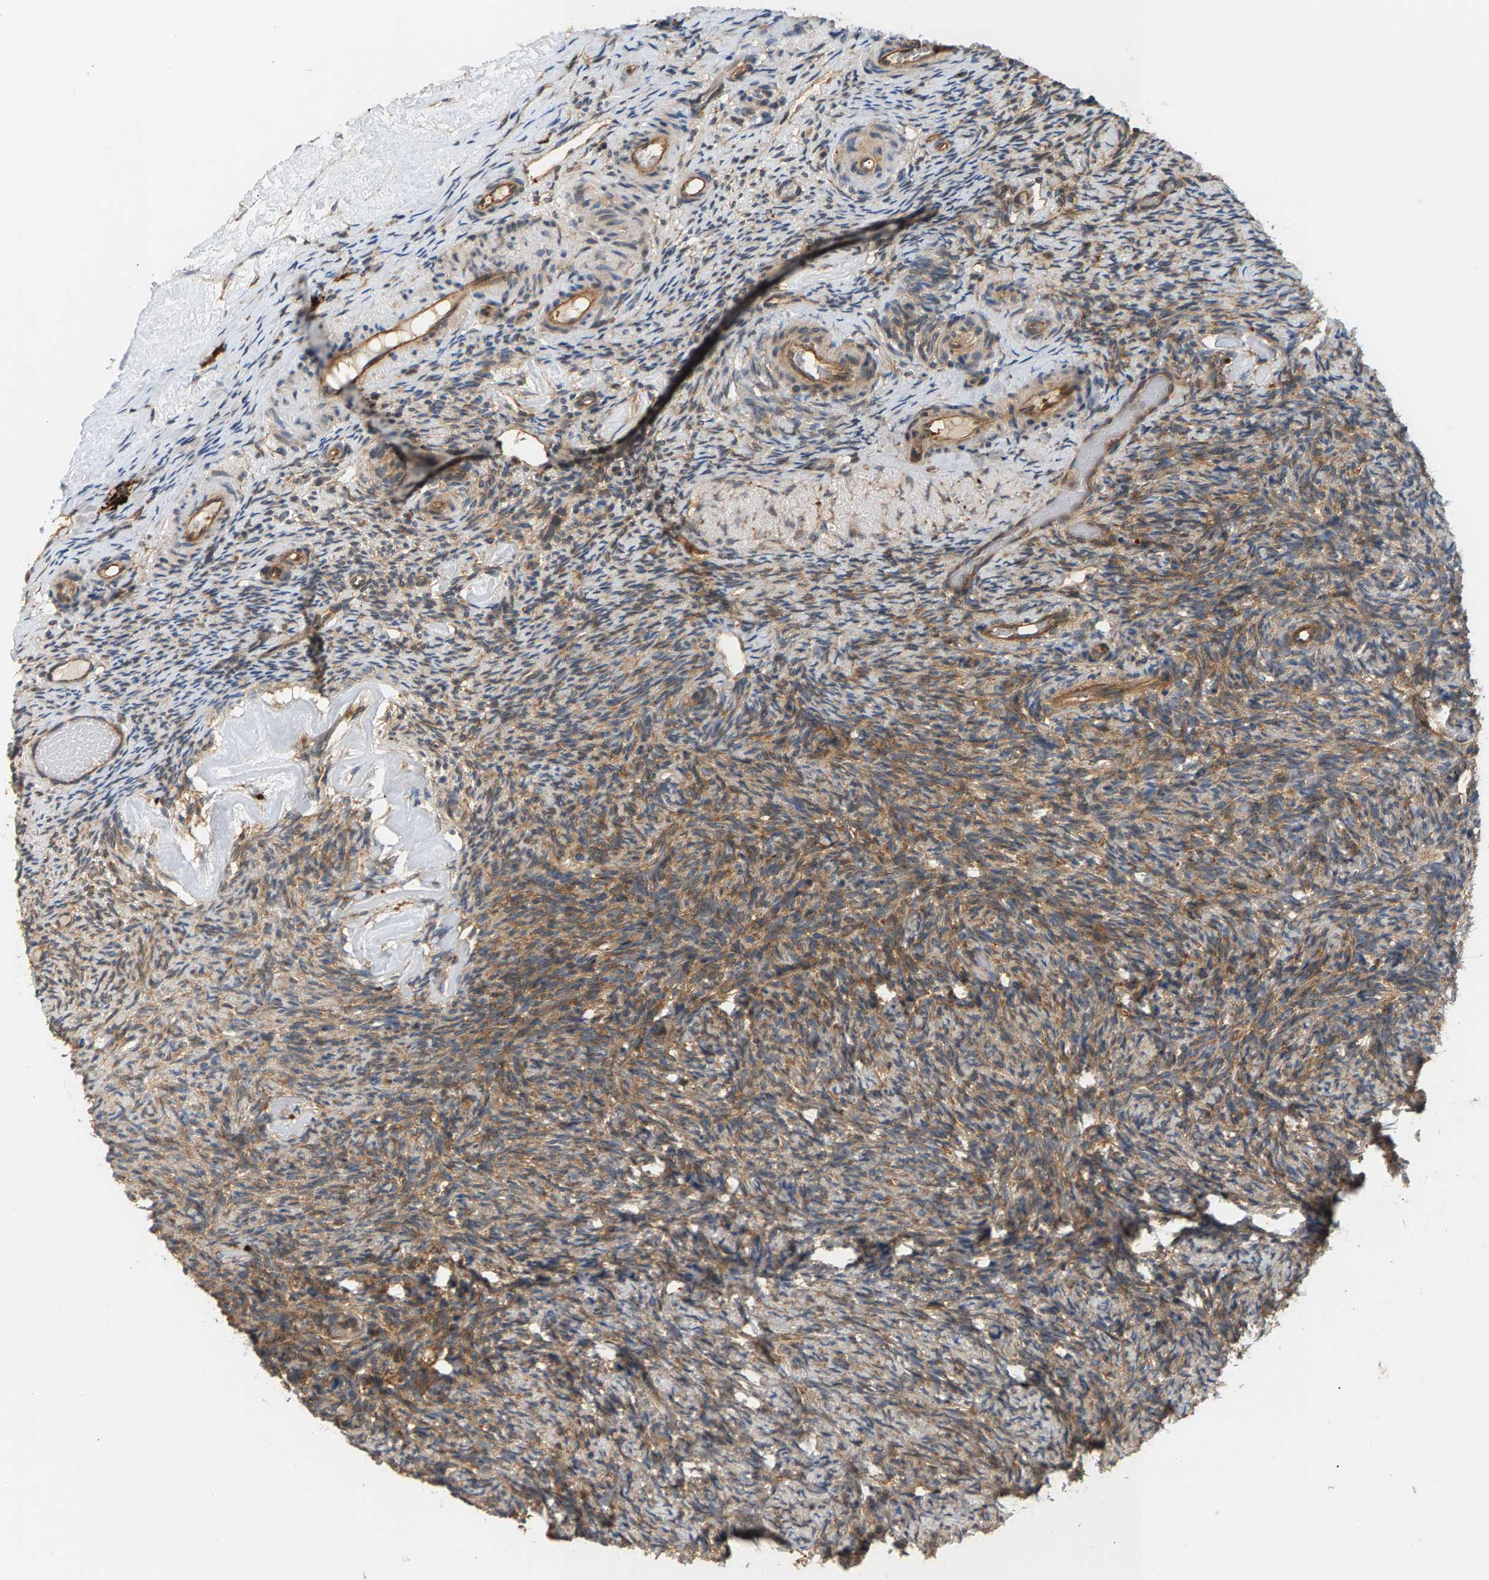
{"staining": {"intensity": "moderate", "quantity": "25%-75%", "location": "cytoplasmic/membranous"}, "tissue": "ovary", "cell_type": "Ovarian stroma cells", "image_type": "normal", "snomed": [{"axis": "morphology", "description": "Normal tissue, NOS"}, {"axis": "topography", "description": "Ovary"}], "caption": "Ovarian stroma cells demonstrate medium levels of moderate cytoplasmic/membranous staining in approximately 25%-75% of cells in benign ovary.", "gene": "MAP2K5", "patient": {"sex": "female", "age": 60}}